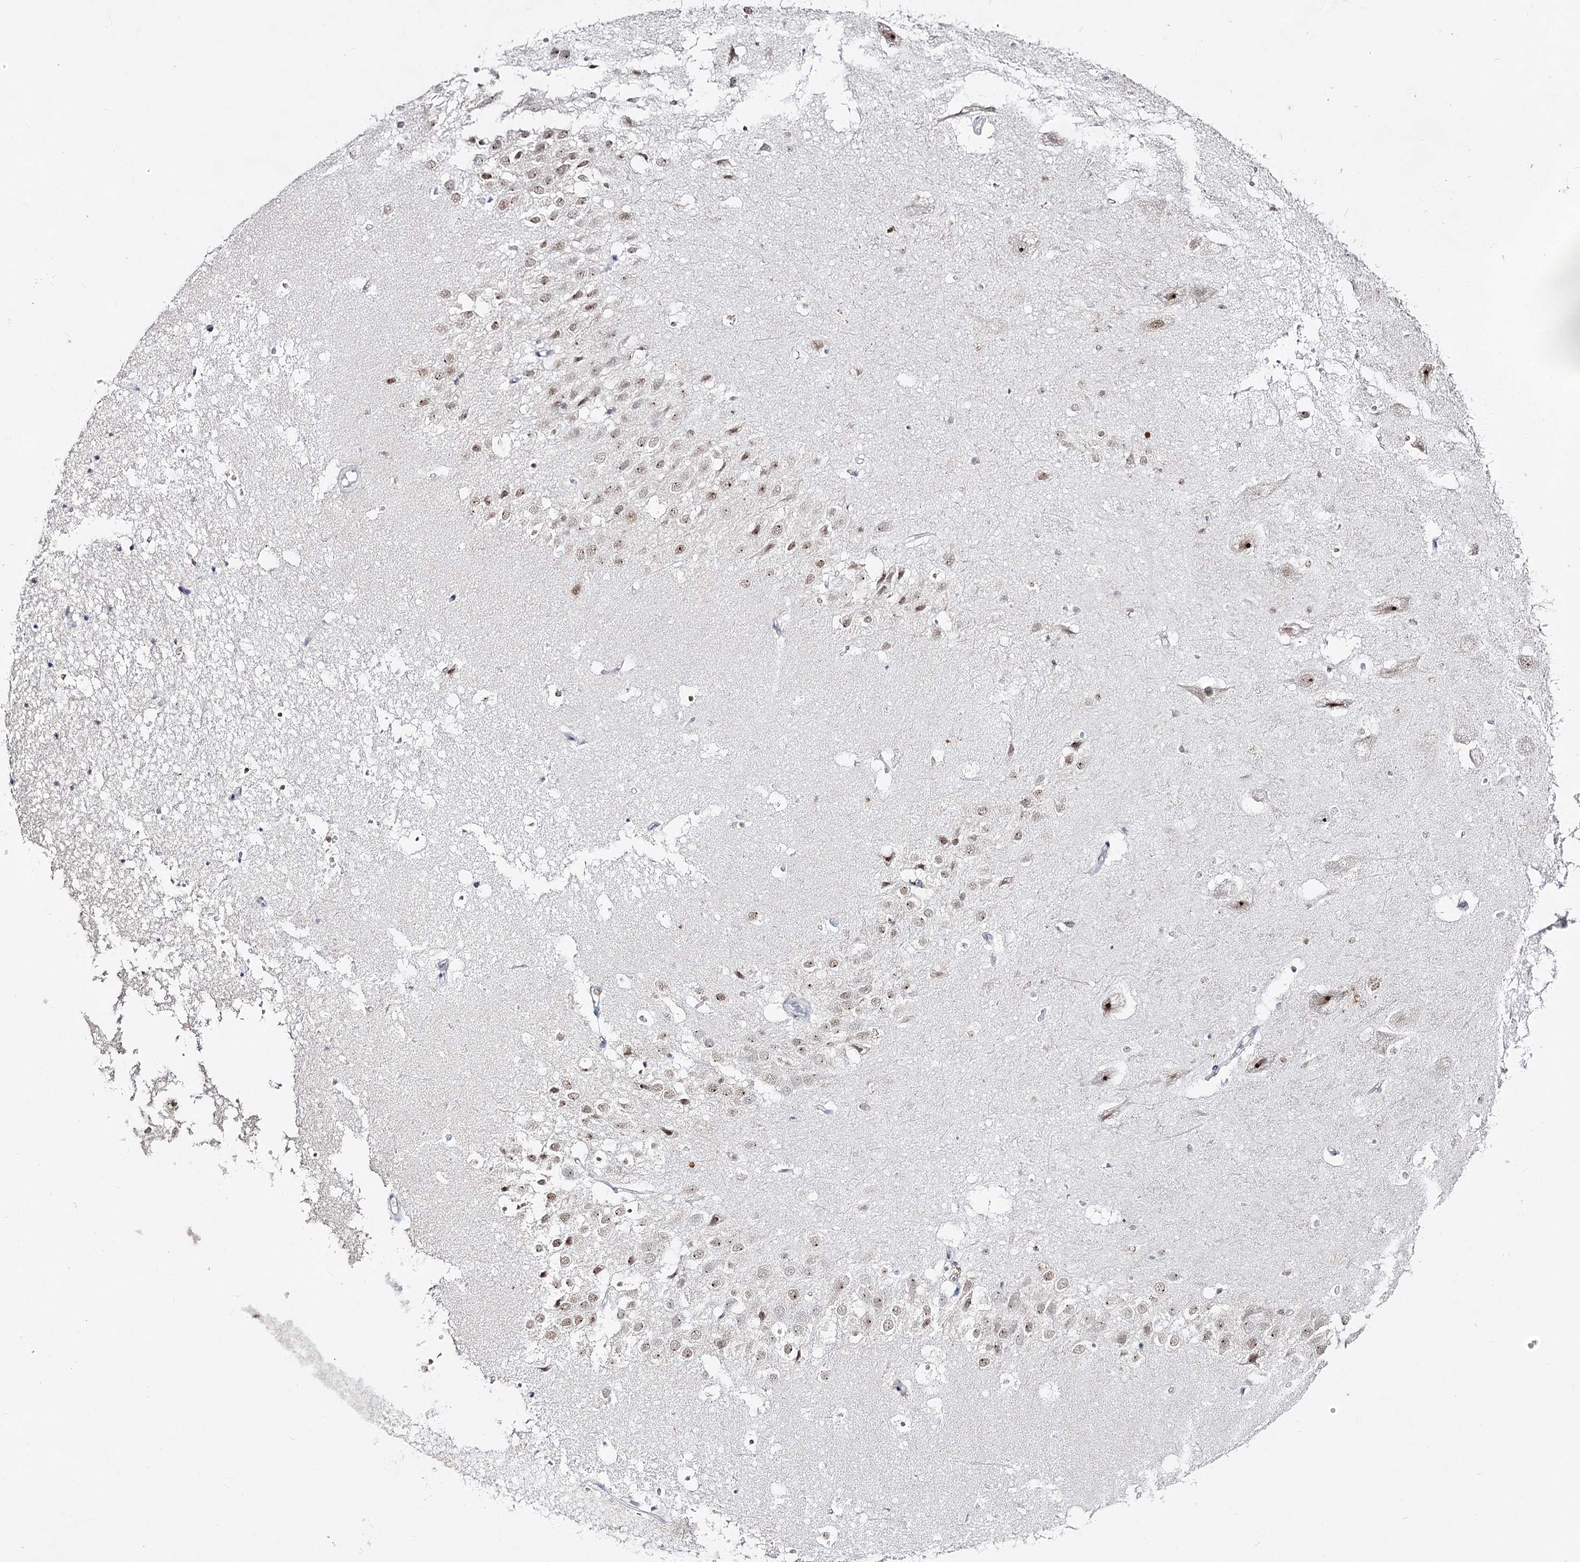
{"staining": {"intensity": "negative", "quantity": "none", "location": "none"}, "tissue": "hippocampus", "cell_type": "Glial cells", "image_type": "normal", "snomed": [{"axis": "morphology", "description": "Normal tissue, NOS"}, {"axis": "topography", "description": "Hippocampus"}], "caption": "IHC photomicrograph of benign hippocampus stained for a protein (brown), which exhibits no positivity in glial cells. (DAB (3,3'-diaminobenzidine) immunohistochemistry (IHC) visualized using brightfield microscopy, high magnification).", "gene": "DDX50", "patient": {"sex": "female", "age": 52}}